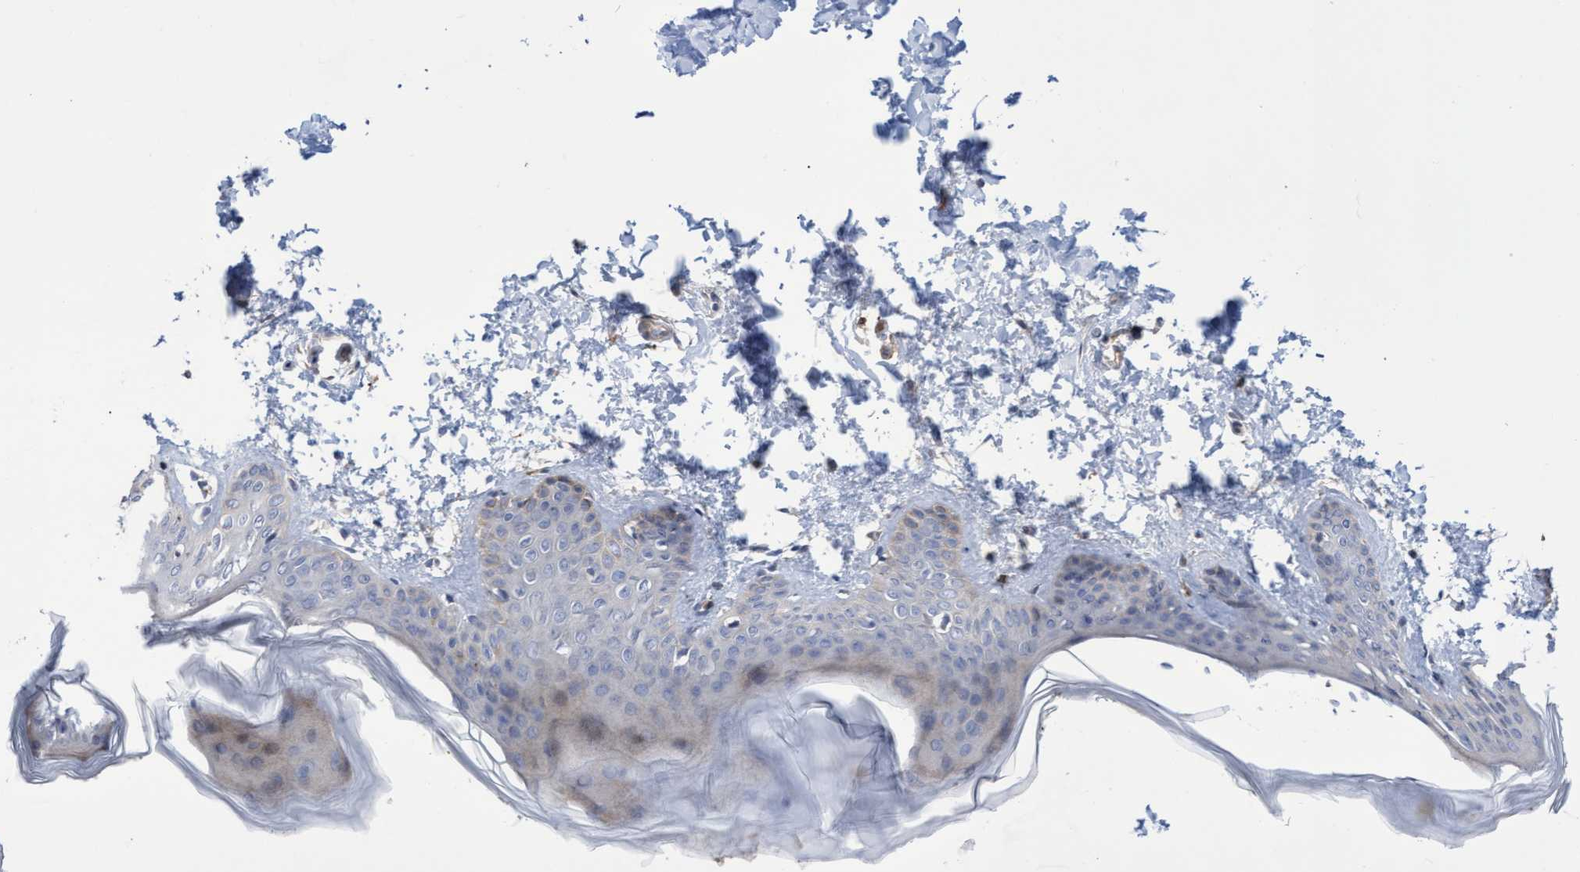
{"staining": {"intensity": "weak", "quantity": ">75%", "location": "cytoplasmic/membranous"}, "tissue": "skin", "cell_type": "Fibroblasts", "image_type": "normal", "snomed": [{"axis": "morphology", "description": "Normal tissue, NOS"}, {"axis": "topography", "description": "Skin"}], "caption": "Human skin stained for a protein (brown) displays weak cytoplasmic/membranous positive positivity in approximately >75% of fibroblasts.", "gene": "ABCF2", "patient": {"sex": "female", "age": 17}}